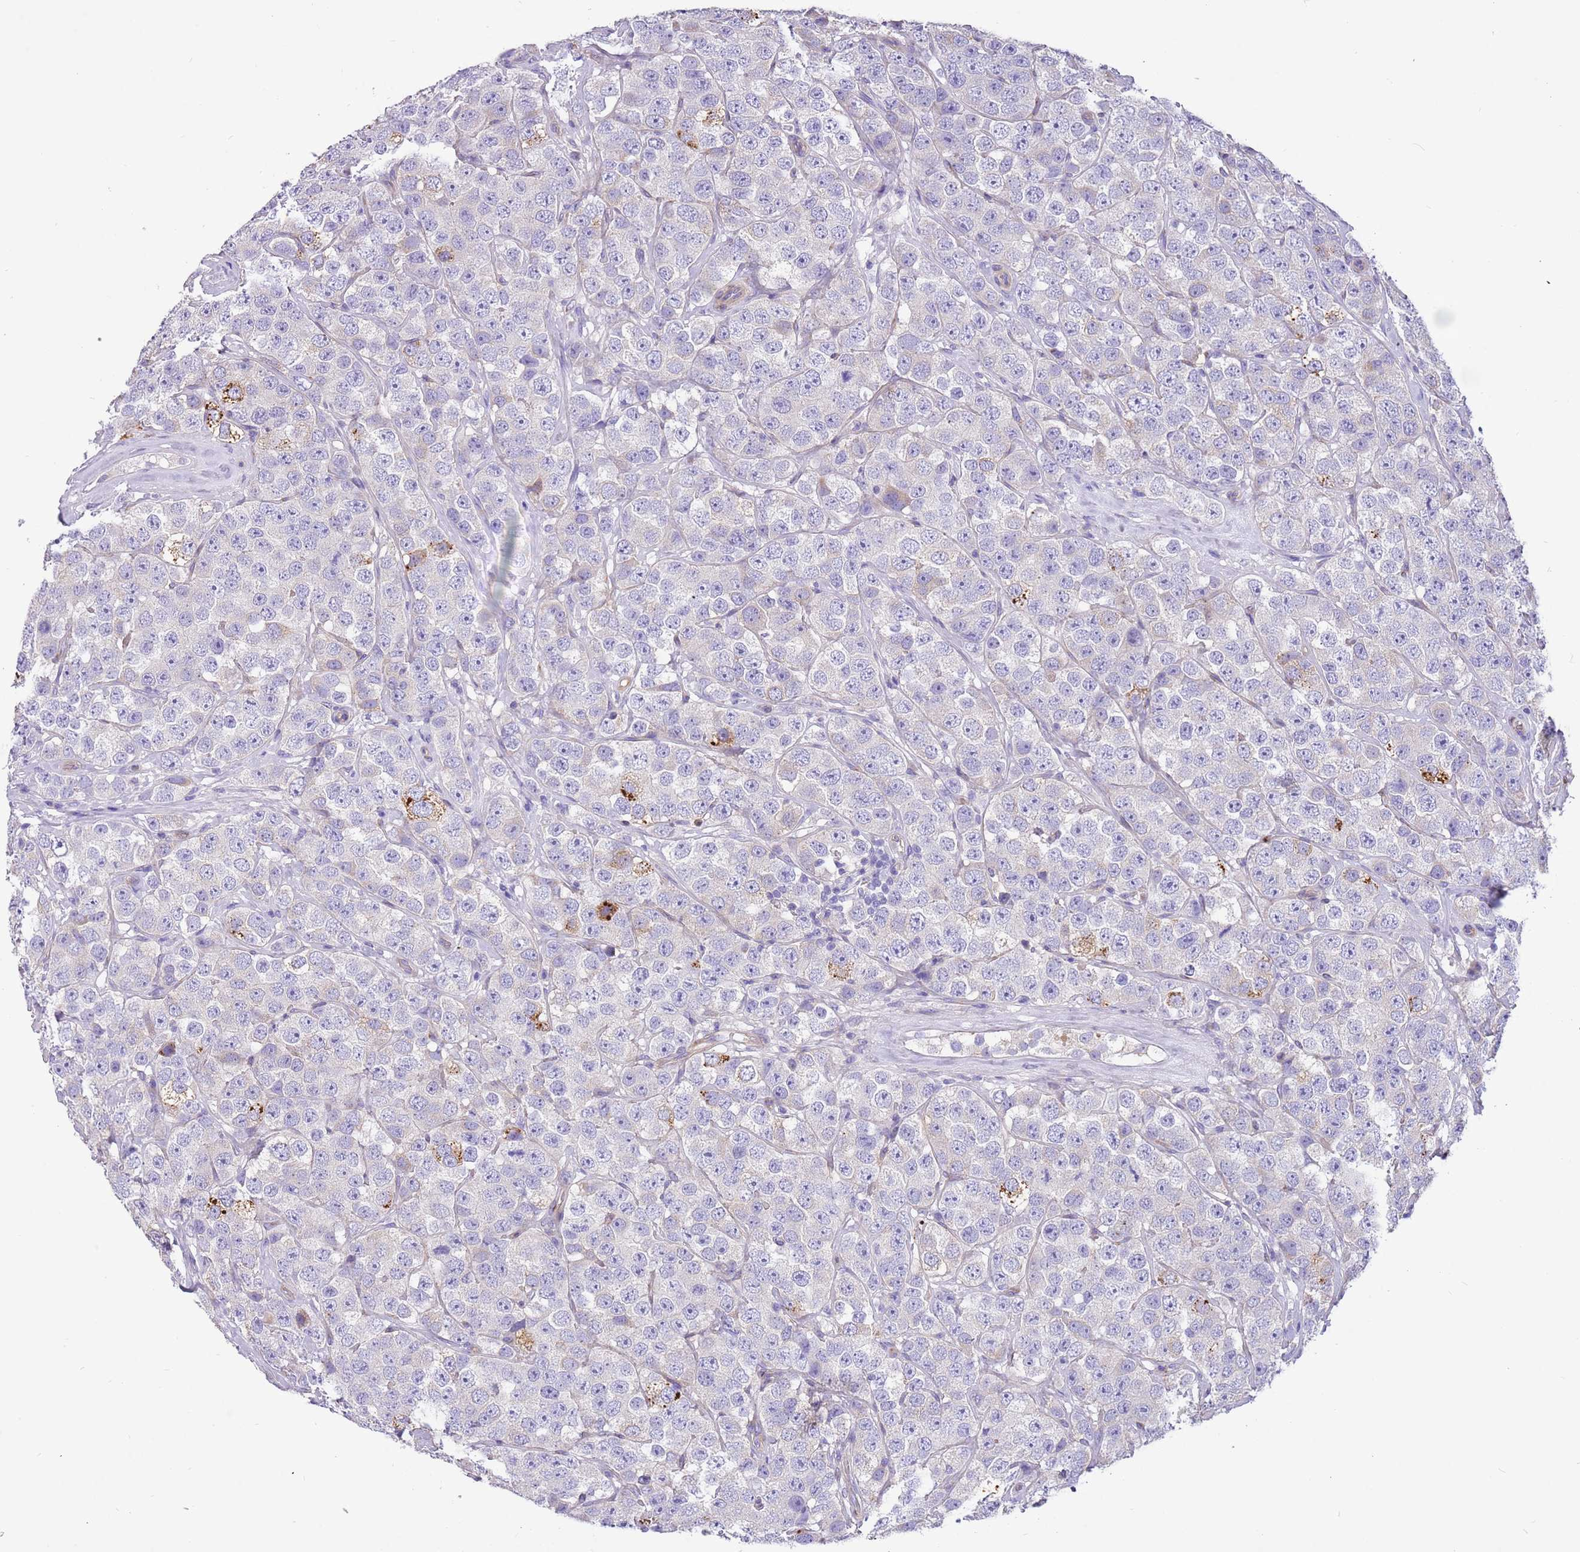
{"staining": {"intensity": "negative", "quantity": "none", "location": "none"}, "tissue": "testis cancer", "cell_type": "Tumor cells", "image_type": "cancer", "snomed": [{"axis": "morphology", "description": "Seminoma, NOS"}, {"axis": "topography", "description": "Testis"}], "caption": "Tumor cells show no significant staining in testis cancer (seminoma). The staining is performed using DAB (3,3'-diaminobenzidine) brown chromogen with nuclei counter-stained in using hematoxylin.", "gene": "SERINC3", "patient": {"sex": "male", "age": 28}}